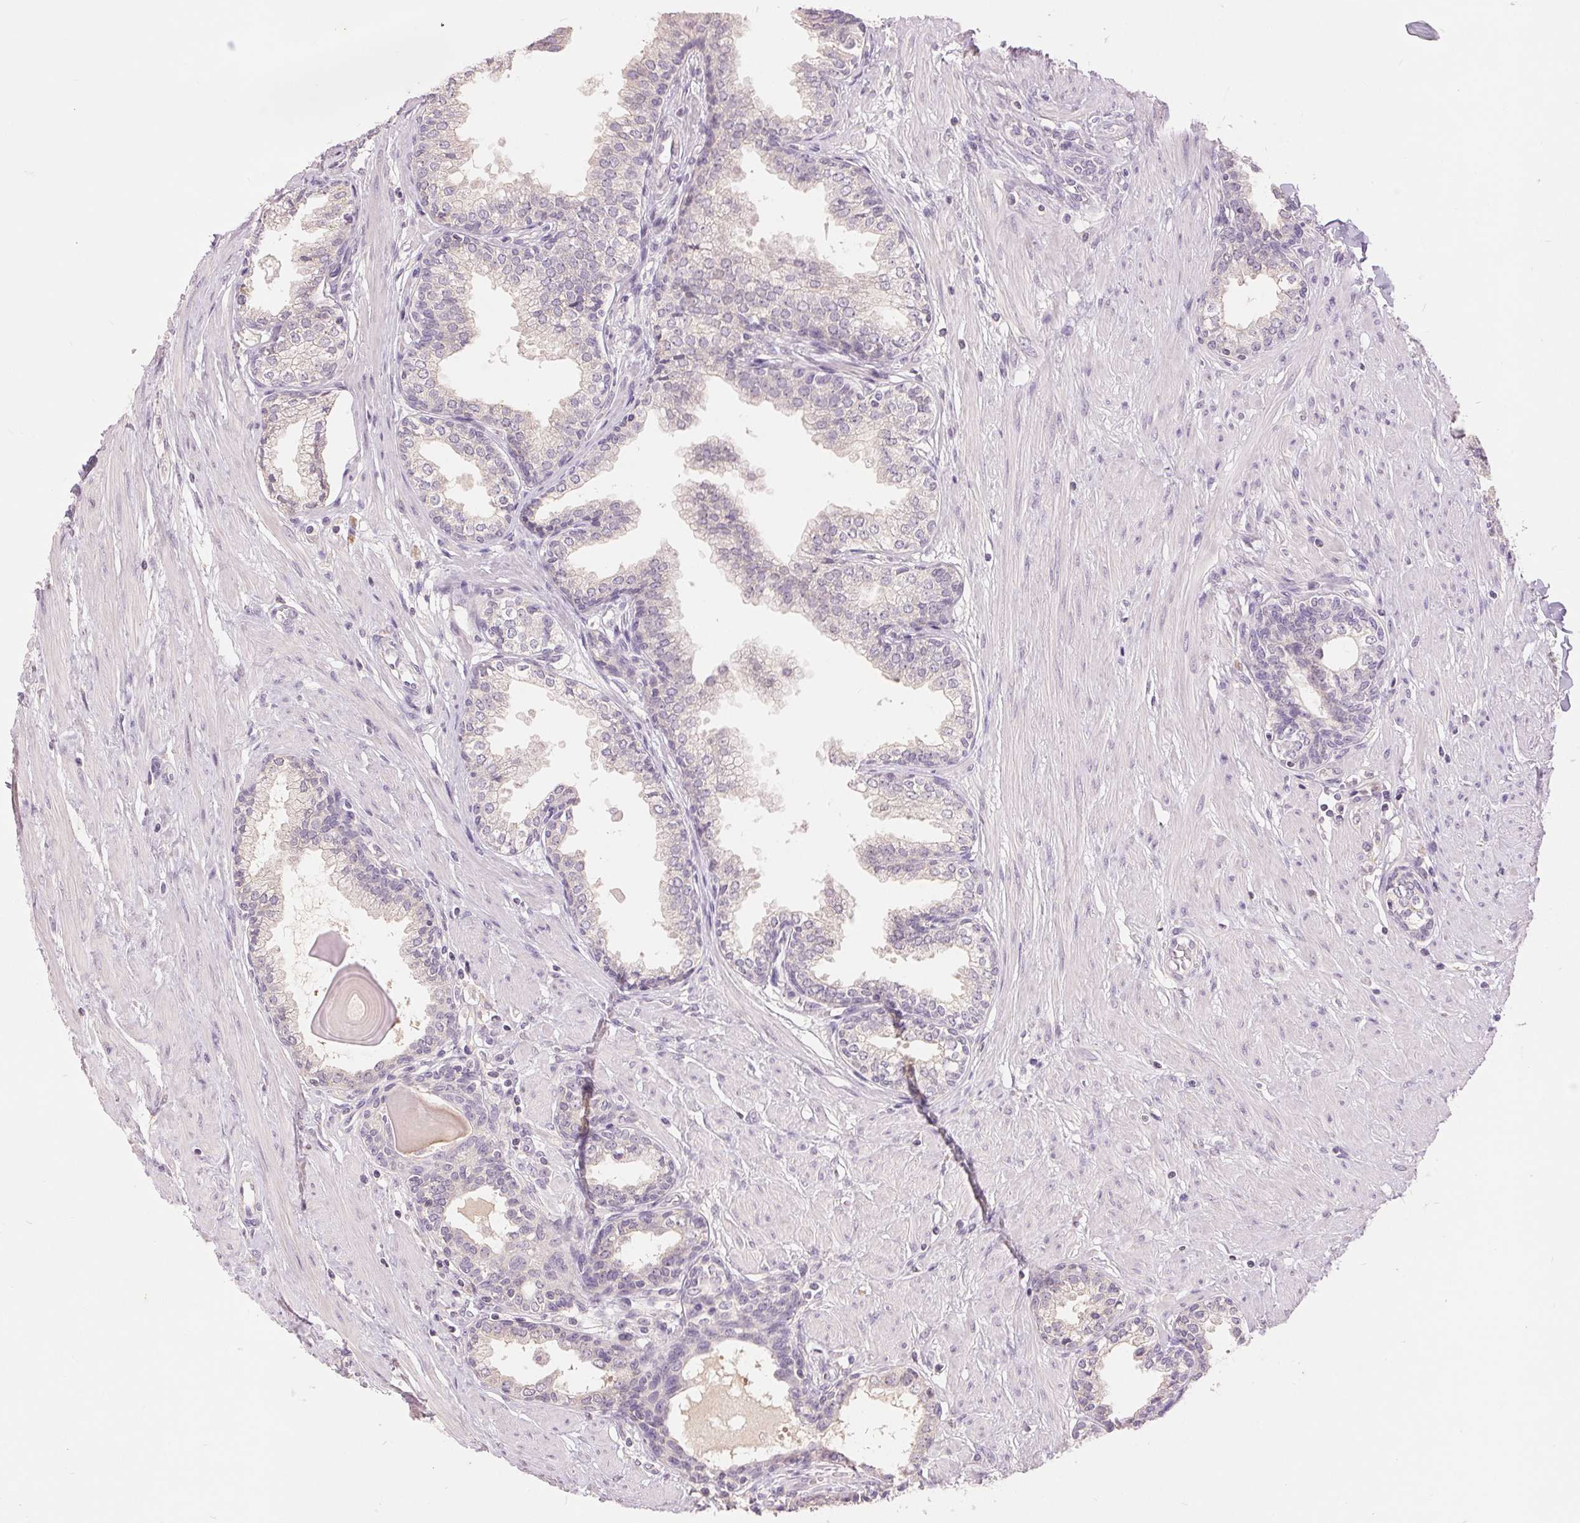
{"staining": {"intensity": "negative", "quantity": "none", "location": "none"}, "tissue": "prostate", "cell_type": "Glandular cells", "image_type": "normal", "snomed": [{"axis": "morphology", "description": "Normal tissue, NOS"}, {"axis": "topography", "description": "Prostate"}], "caption": "This is an immunohistochemistry image of unremarkable human prostate. There is no expression in glandular cells.", "gene": "FXYD4", "patient": {"sex": "male", "age": 55}}